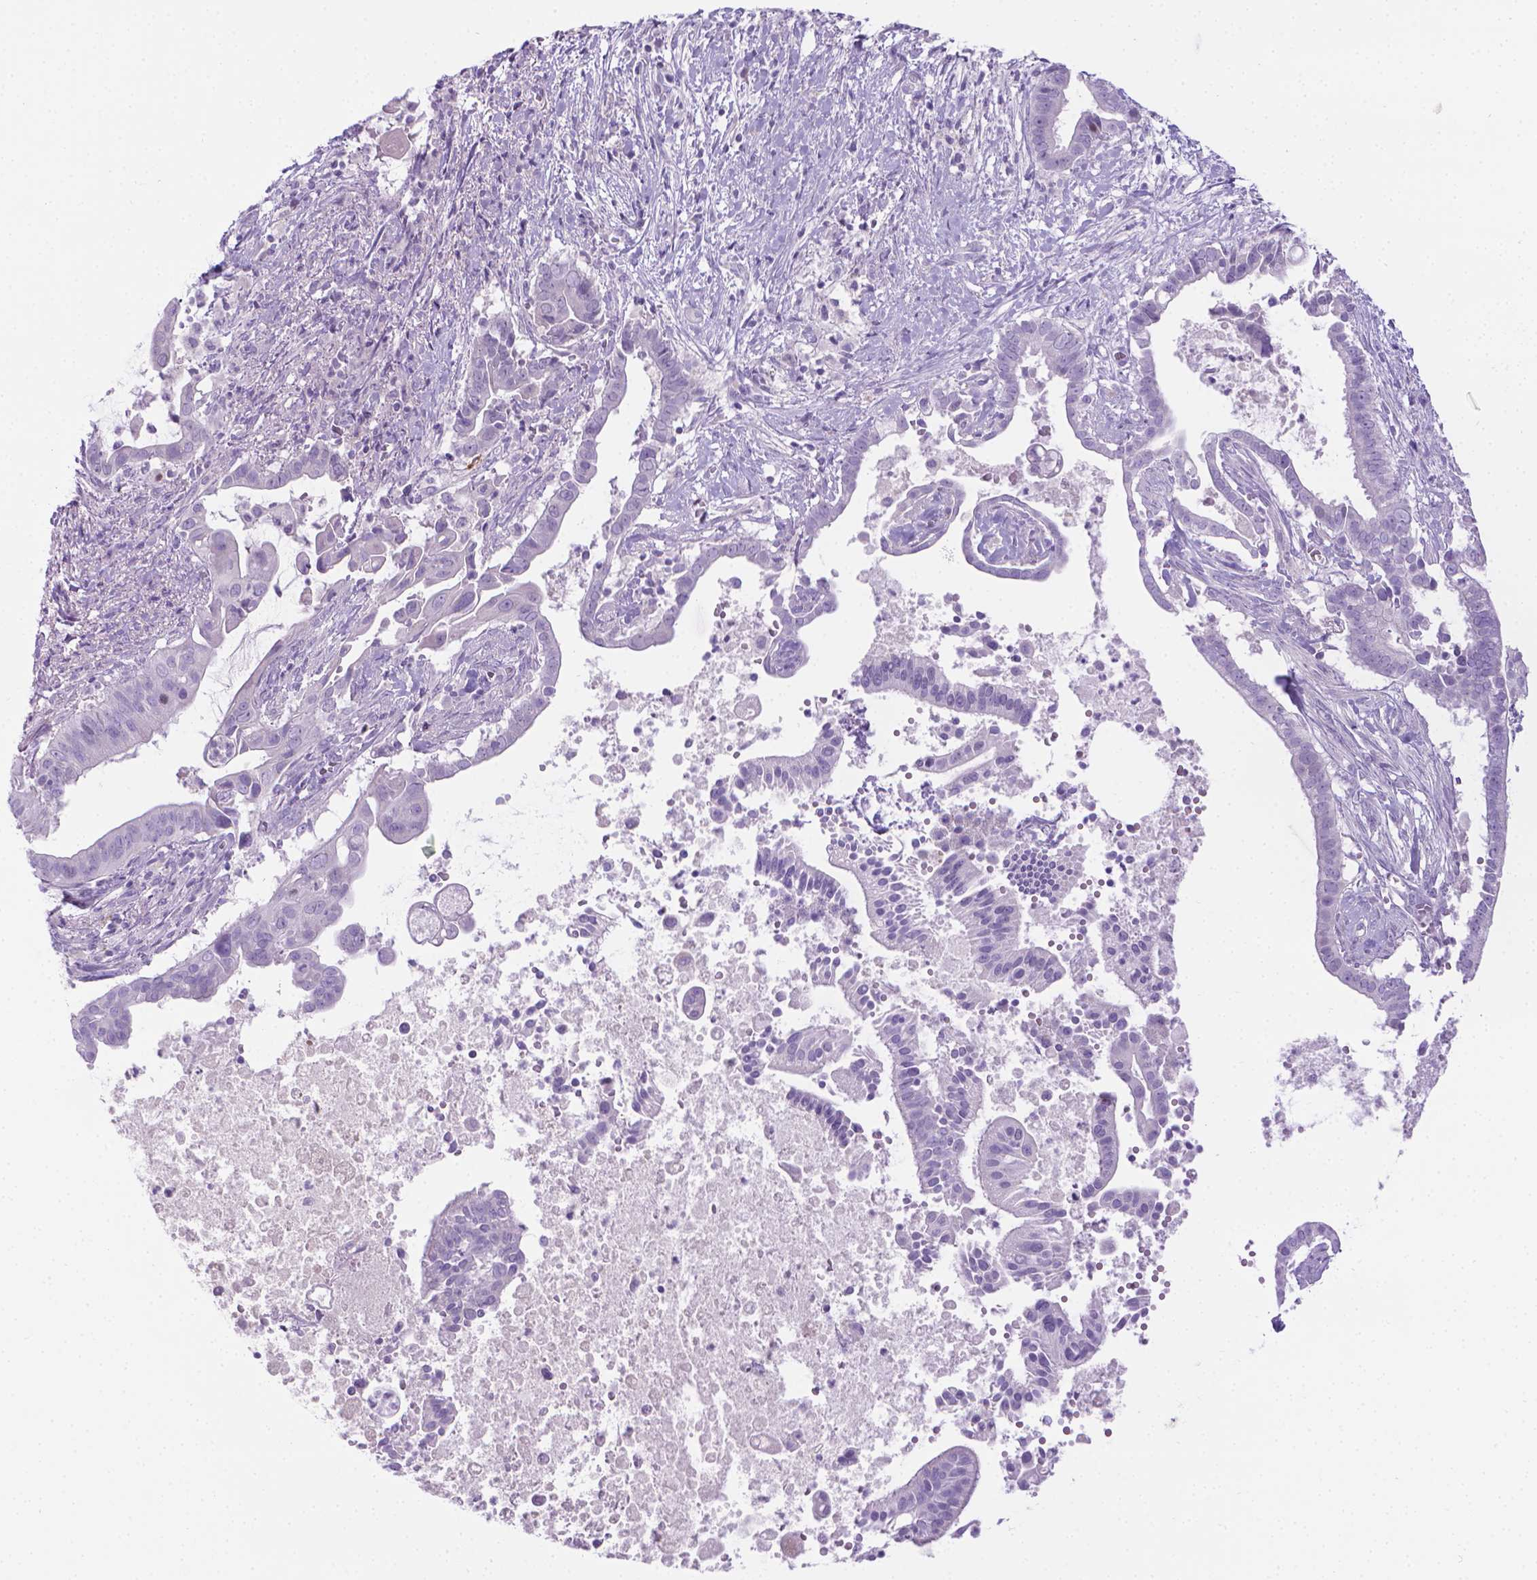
{"staining": {"intensity": "negative", "quantity": "none", "location": "none"}, "tissue": "pancreatic cancer", "cell_type": "Tumor cells", "image_type": "cancer", "snomed": [{"axis": "morphology", "description": "Adenocarcinoma, NOS"}, {"axis": "topography", "description": "Pancreas"}], "caption": "The immunohistochemistry (IHC) photomicrograph has no significant positivity in tumor cells of adenocarcinoma (pancreatic) tissue.", "gene": "SPAG6", "patient": {"sex": "male", "age": 61}}